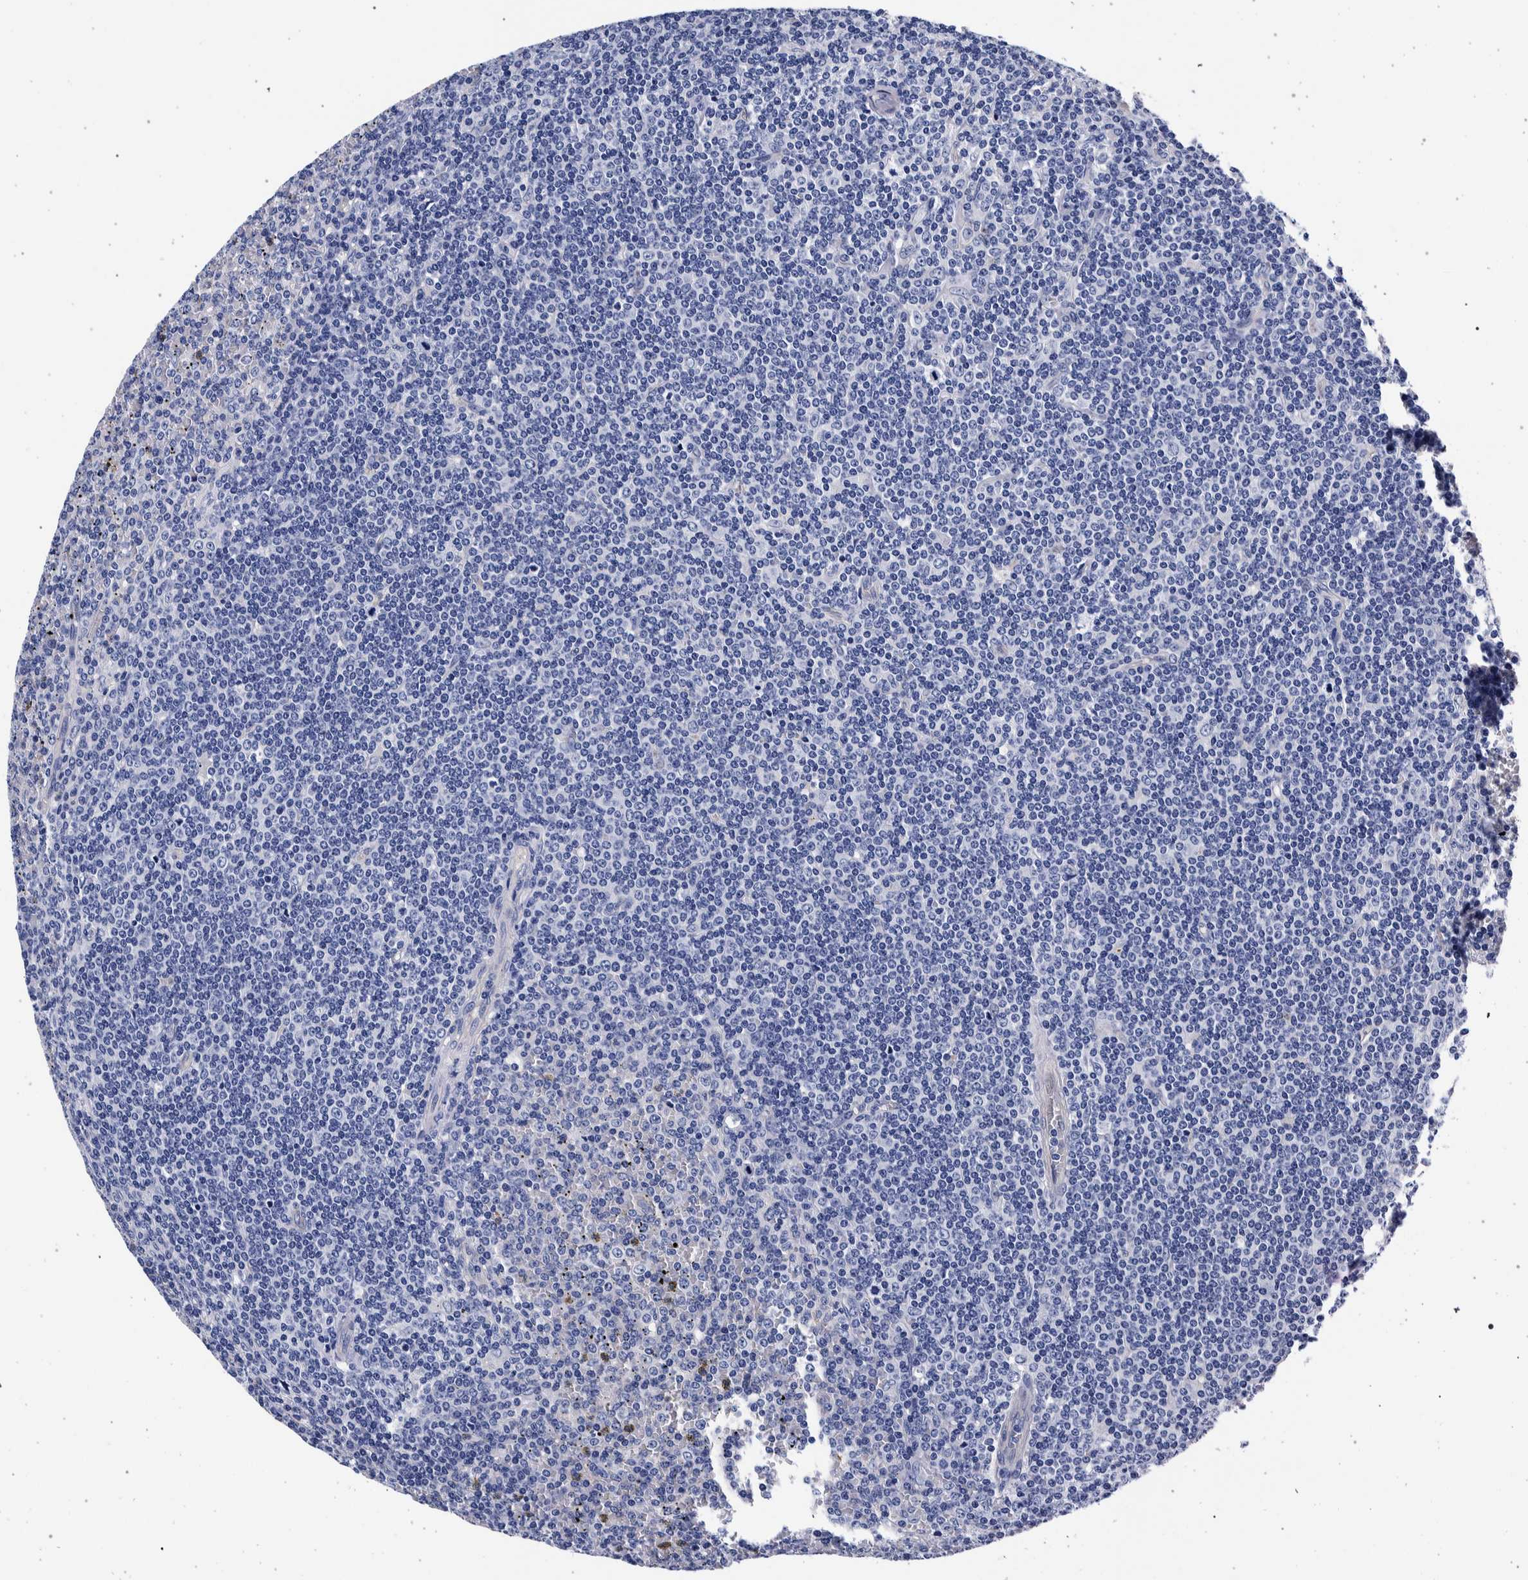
{"staining": {"intensity": "negative", "quantity": "none", "location": "none"}, "tissue": "lymphoma", "cell_type": "Tumor cells", "image_type": "cancer", "snomed": [{"axis": "morphology", "description": "Malignant lymphoma, non-Hodgkin's type, Low grade"}, {"axis": "topography", "description": "Spleen"}], "caption": "High magnification brightfield microscopy of malignant lymphoma, non-Hodgkin's type (low-grade) stained with DAB (3,3'-diaminobenzidine) (brown) and counterstained with hematoxylin (blue): tumor cells show no significant expression. (Brightfield microscopy of DAB (3,3'-diaminobenzidine) immunohistochemistry (IHC) at high magnification).", "gene": "NIBAN2", "patient": {"sex": "female", "age": 19}}